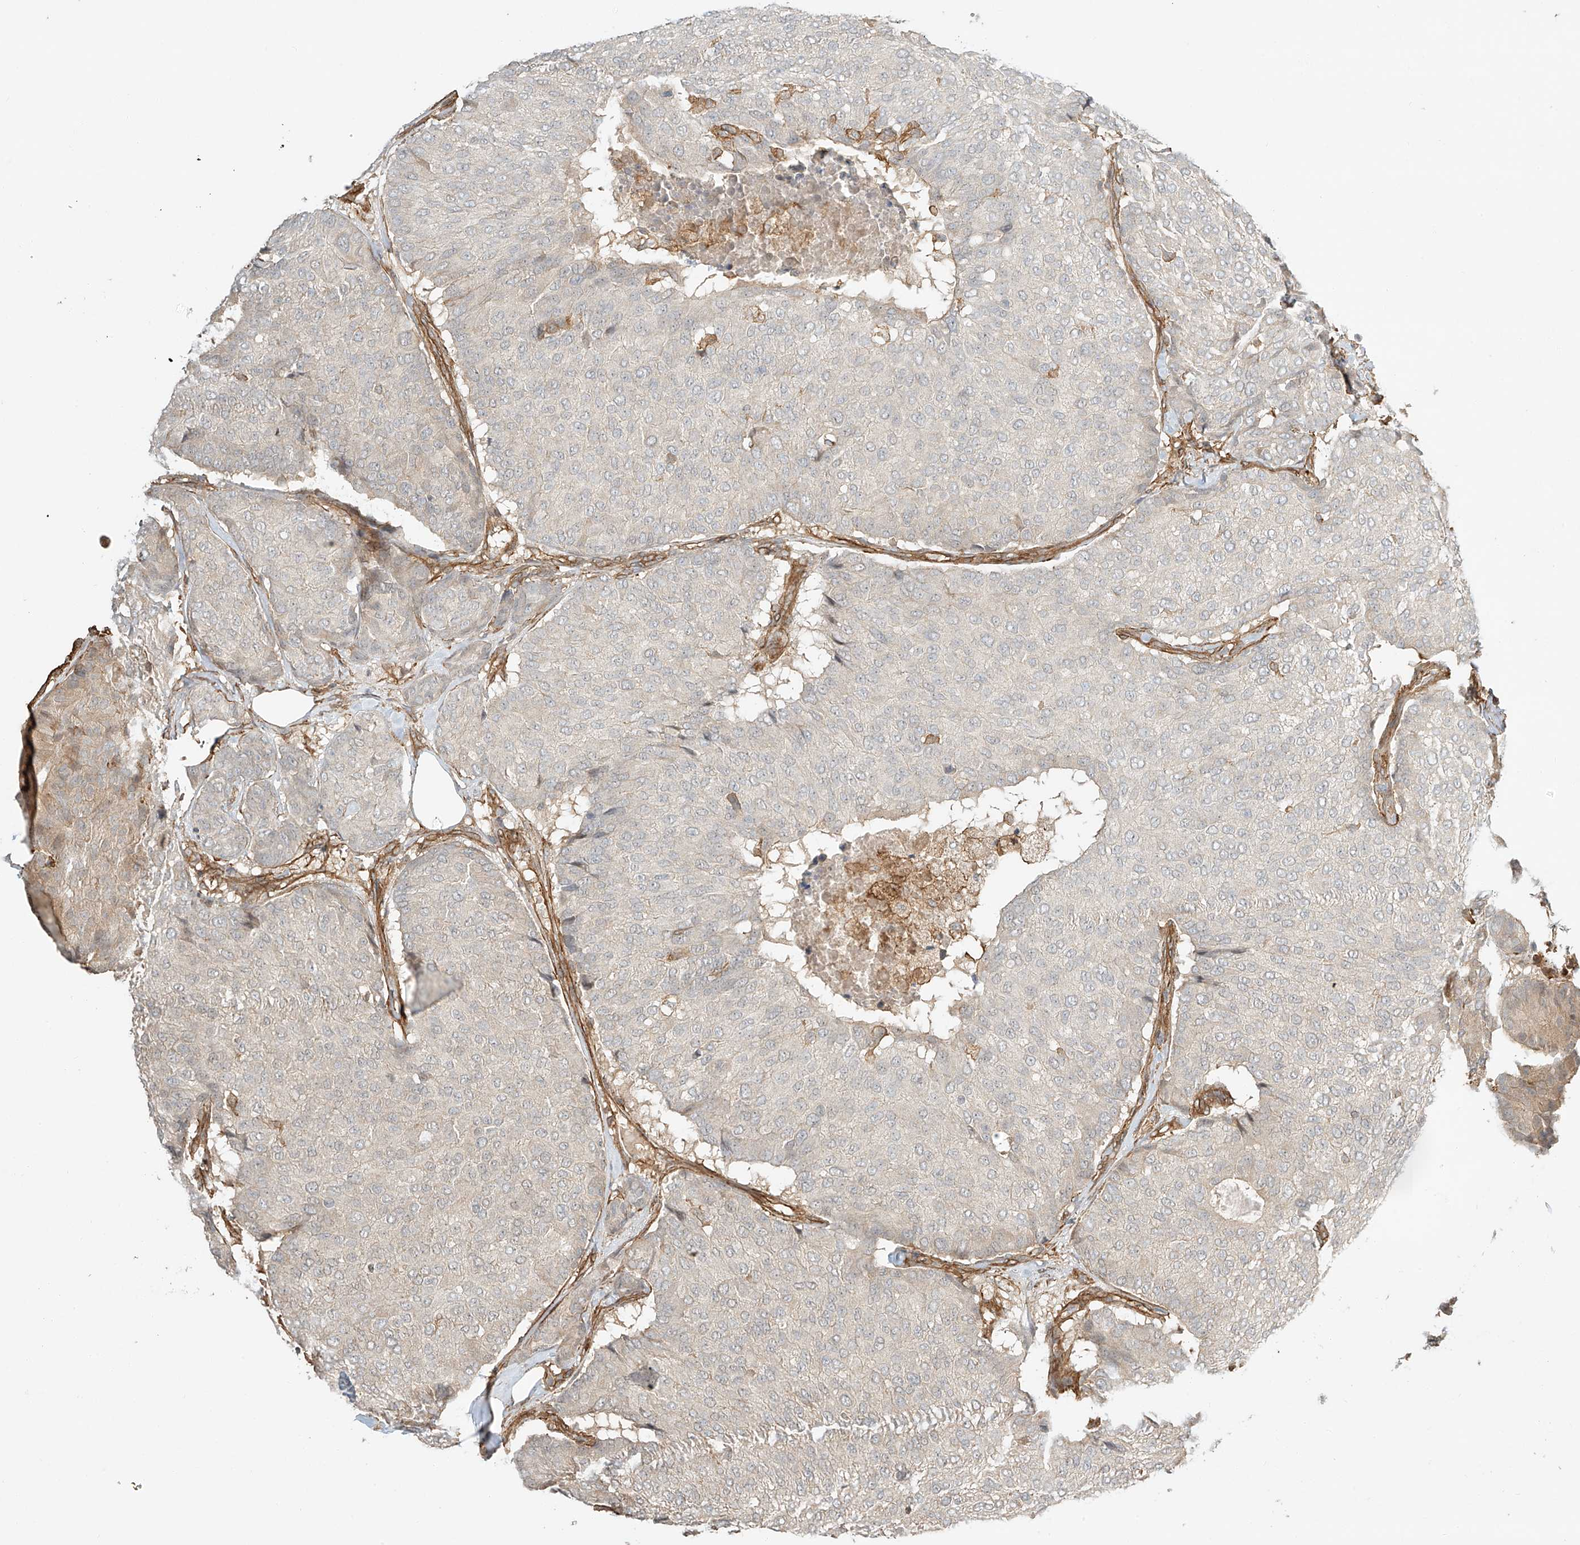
{"staining": {"intensity": "negative", "quantity": "none", "location": "none"}, "tissue": "breast cancer", "cell_type": "Tumor cells", "image_type": "cancer", "snomed": [{"axis": "morphology", "description": "Duct carcinoma"}, {"axis": "topography", "description": "Breast"}], "caption": "Tumor cells are negative for brown protein staining in breast intraductal carcinoma.", "gene": "CSMD3", "patient": {"sex": "female", "age": 75}}